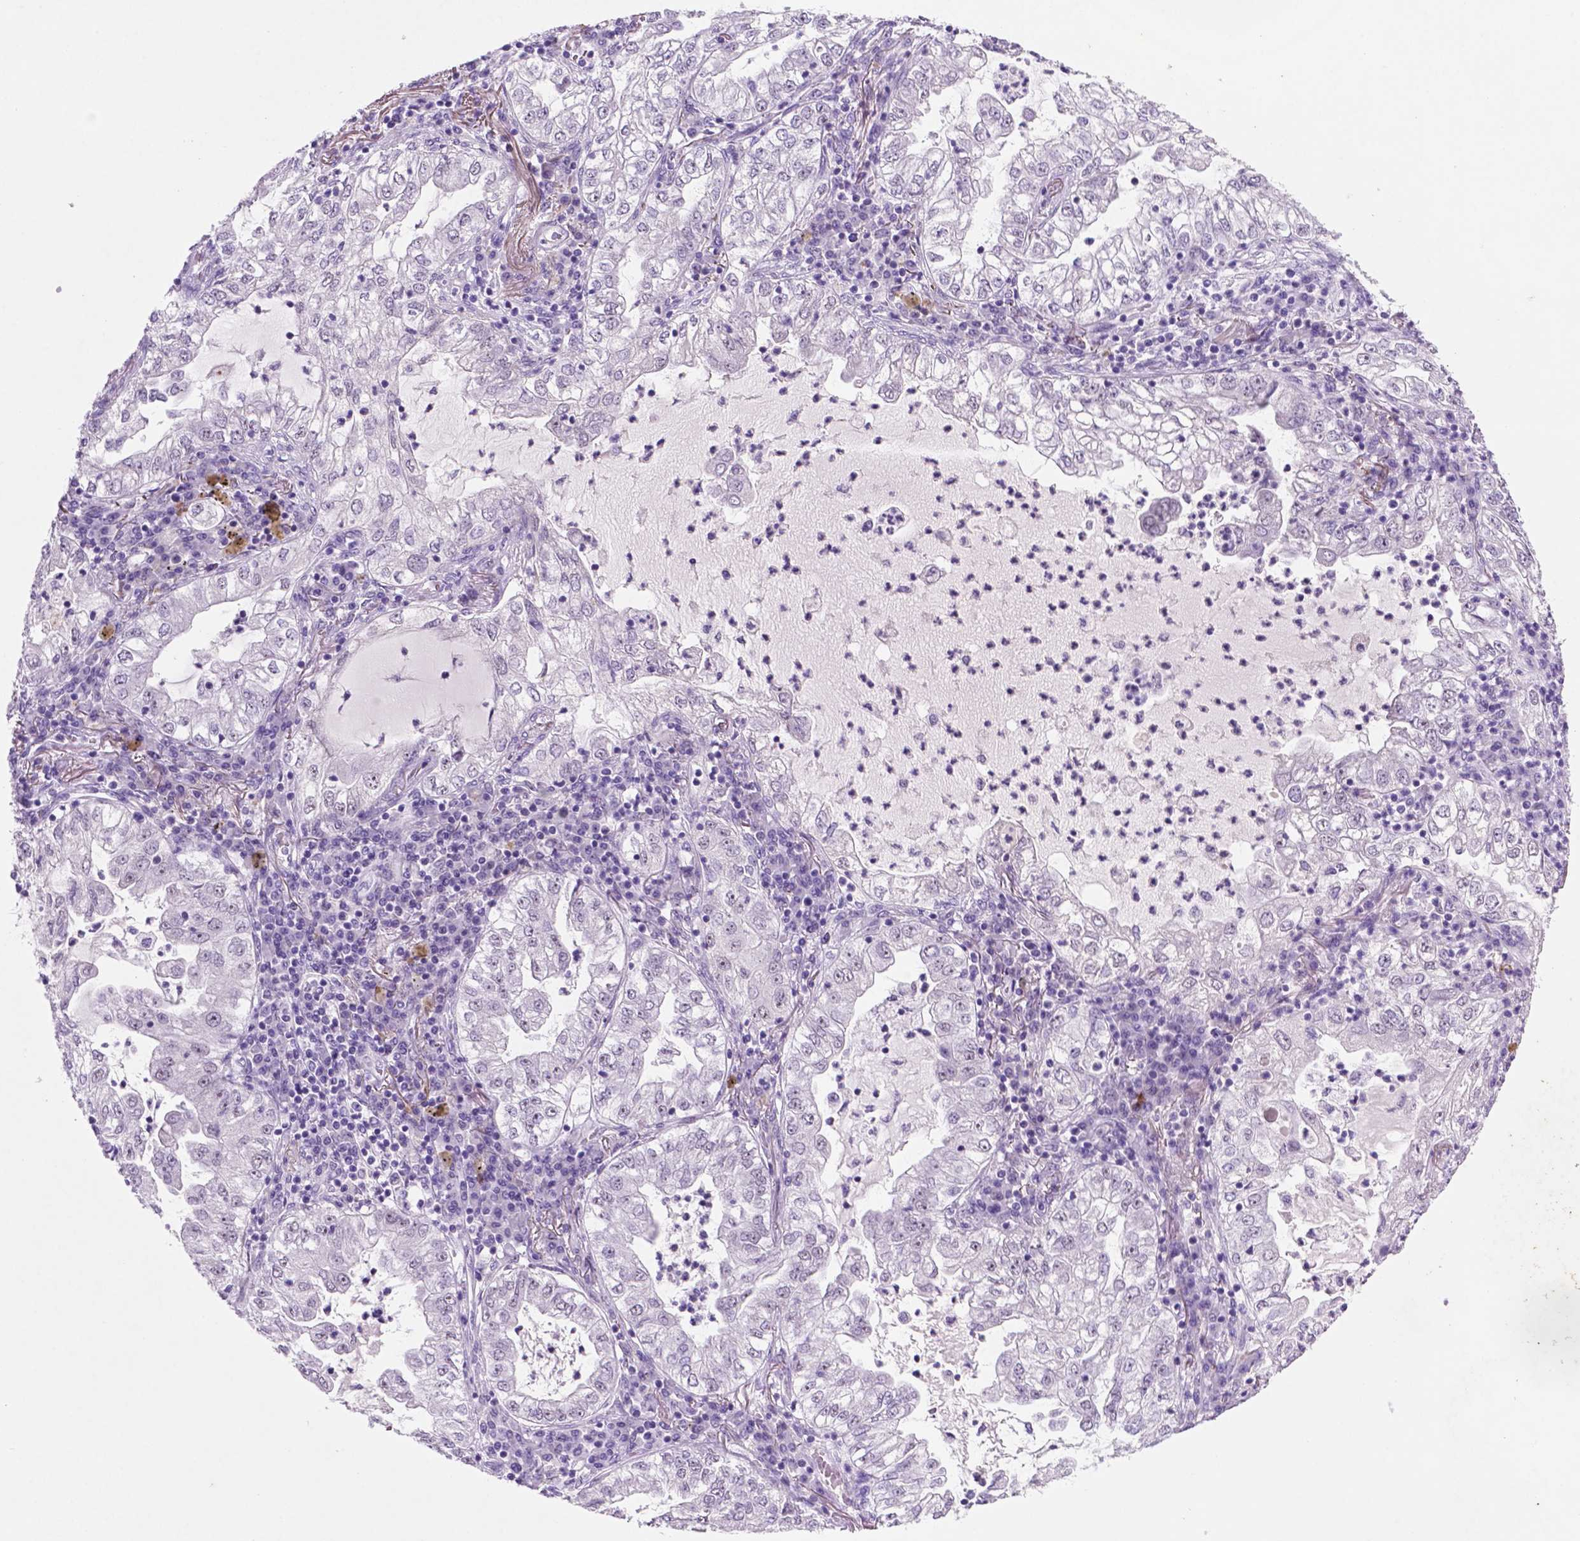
{"staining": {"intensity": "negative", "quantity": "none", "location": "none"}, "tissue": "lung cancer", "cell_type": "Tumor cells", "image_type": "cancer", "snomed": [{"axis": "morphology", "description": "Adenocarcinoma, NOS"}, {"axis": "topography", "description": "Lung"}], "caption": "High magnification brightfield microscopy of adenocarcinoma (lung) stained with DAB (brown) and counterstained with hematoxylin (blue): tumor cells show no significant expression.", "gene": "C18orf21", "patient": {"sex": "female", "age": 73}}